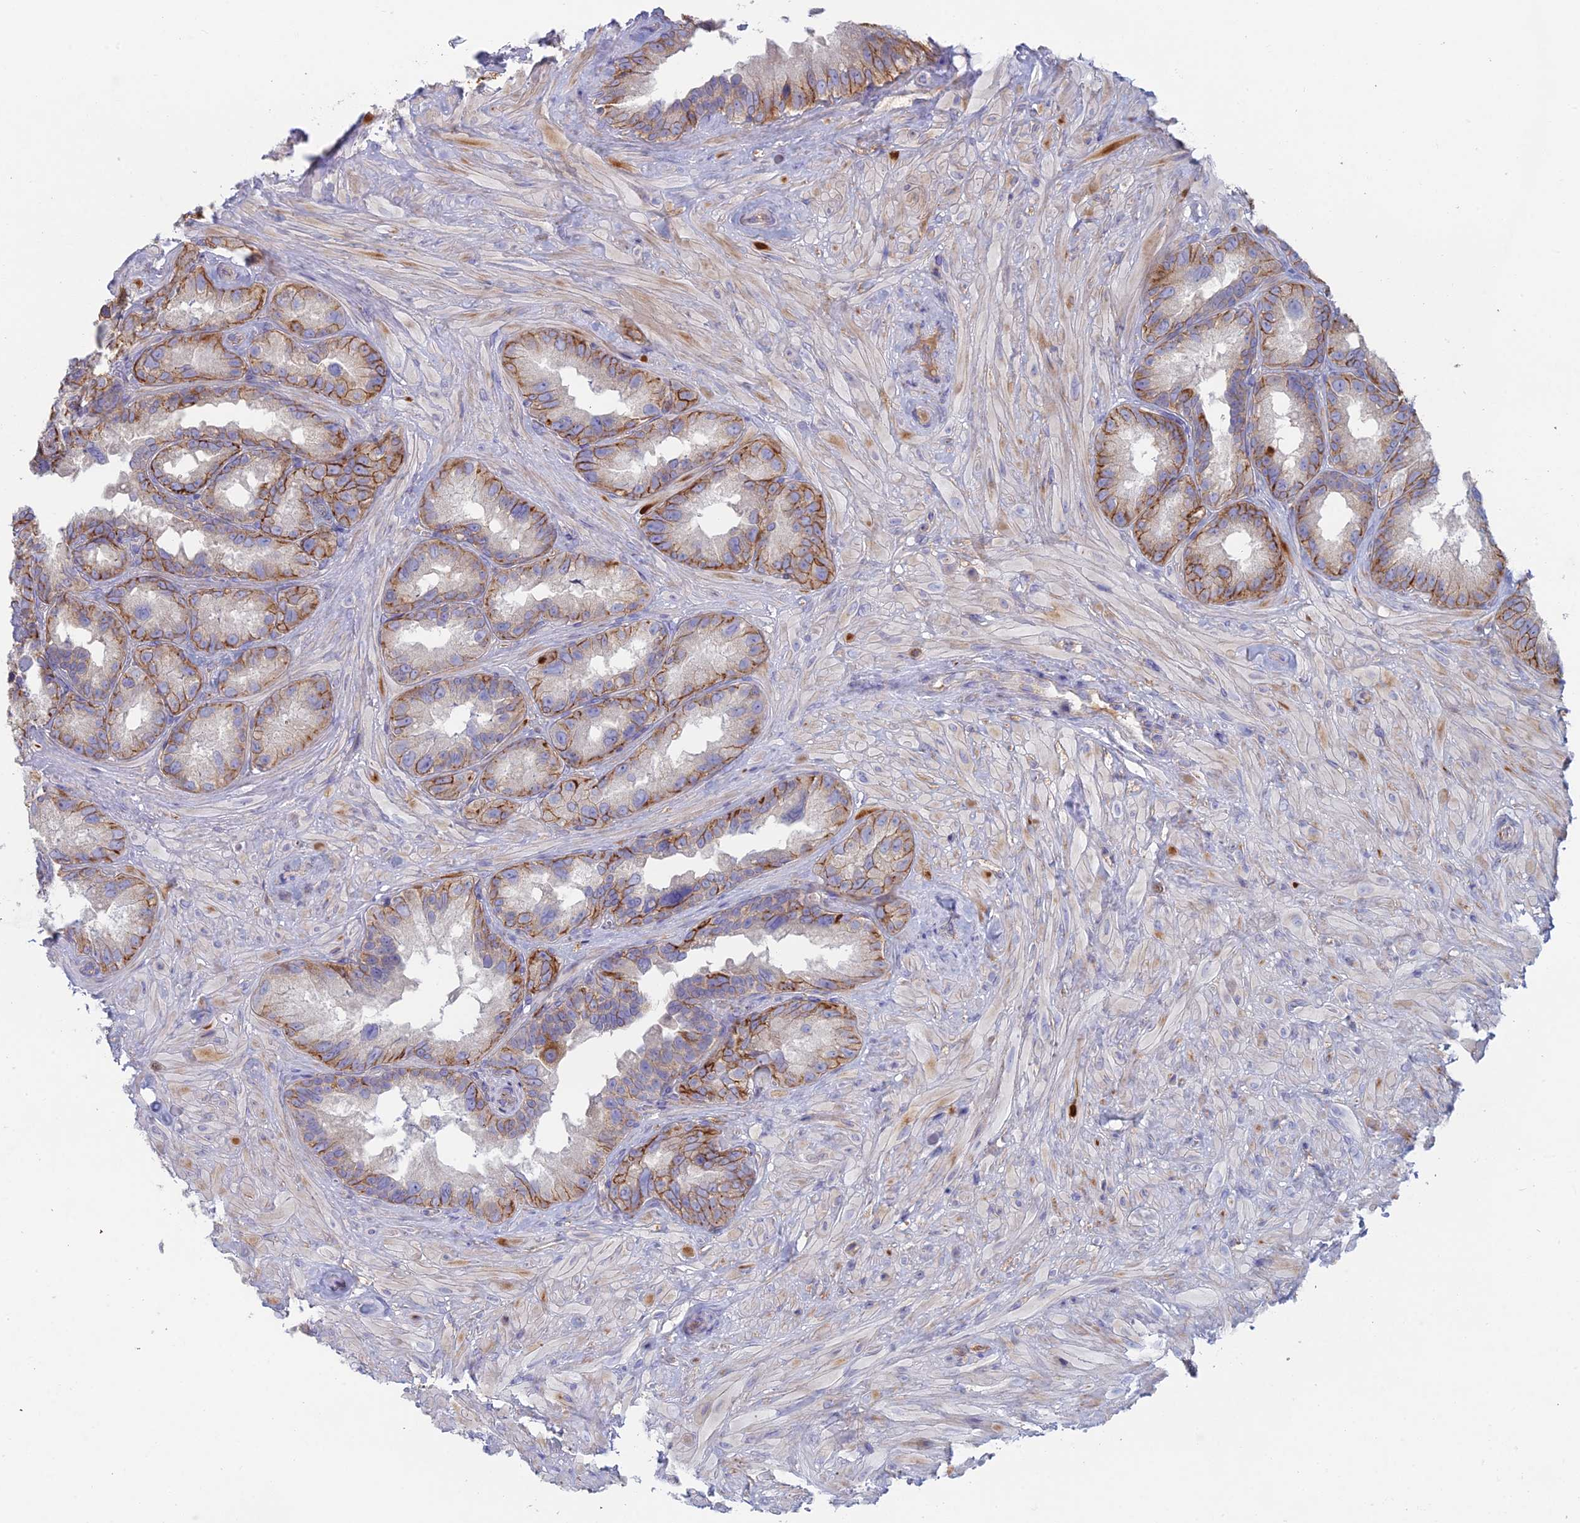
{"staining": {"intensity": "moderate", "quantity": "25%-75%", "location": "cytoplasmic/membranous"}, "tissue": "seminal vesicle", "cell_type": "Glandular cells", "image_type": "normal", "snomed": [{"axis": "morphology", "description": "Normal tissue, NOS"}, {"axis": "topography", "description": "Seminal veicle"}, {"axis": "topography", "description": "Peripheral nerve tissue"}], "caption": "About 25%-75% of glandular cells in benign human seminal vesicle display moderate cytoplasmic/membranous protein staining as visualized by brown immunohistochemical staining.", "gene": "IFTAP", "patient": {"sex": "male", "age": 67}}